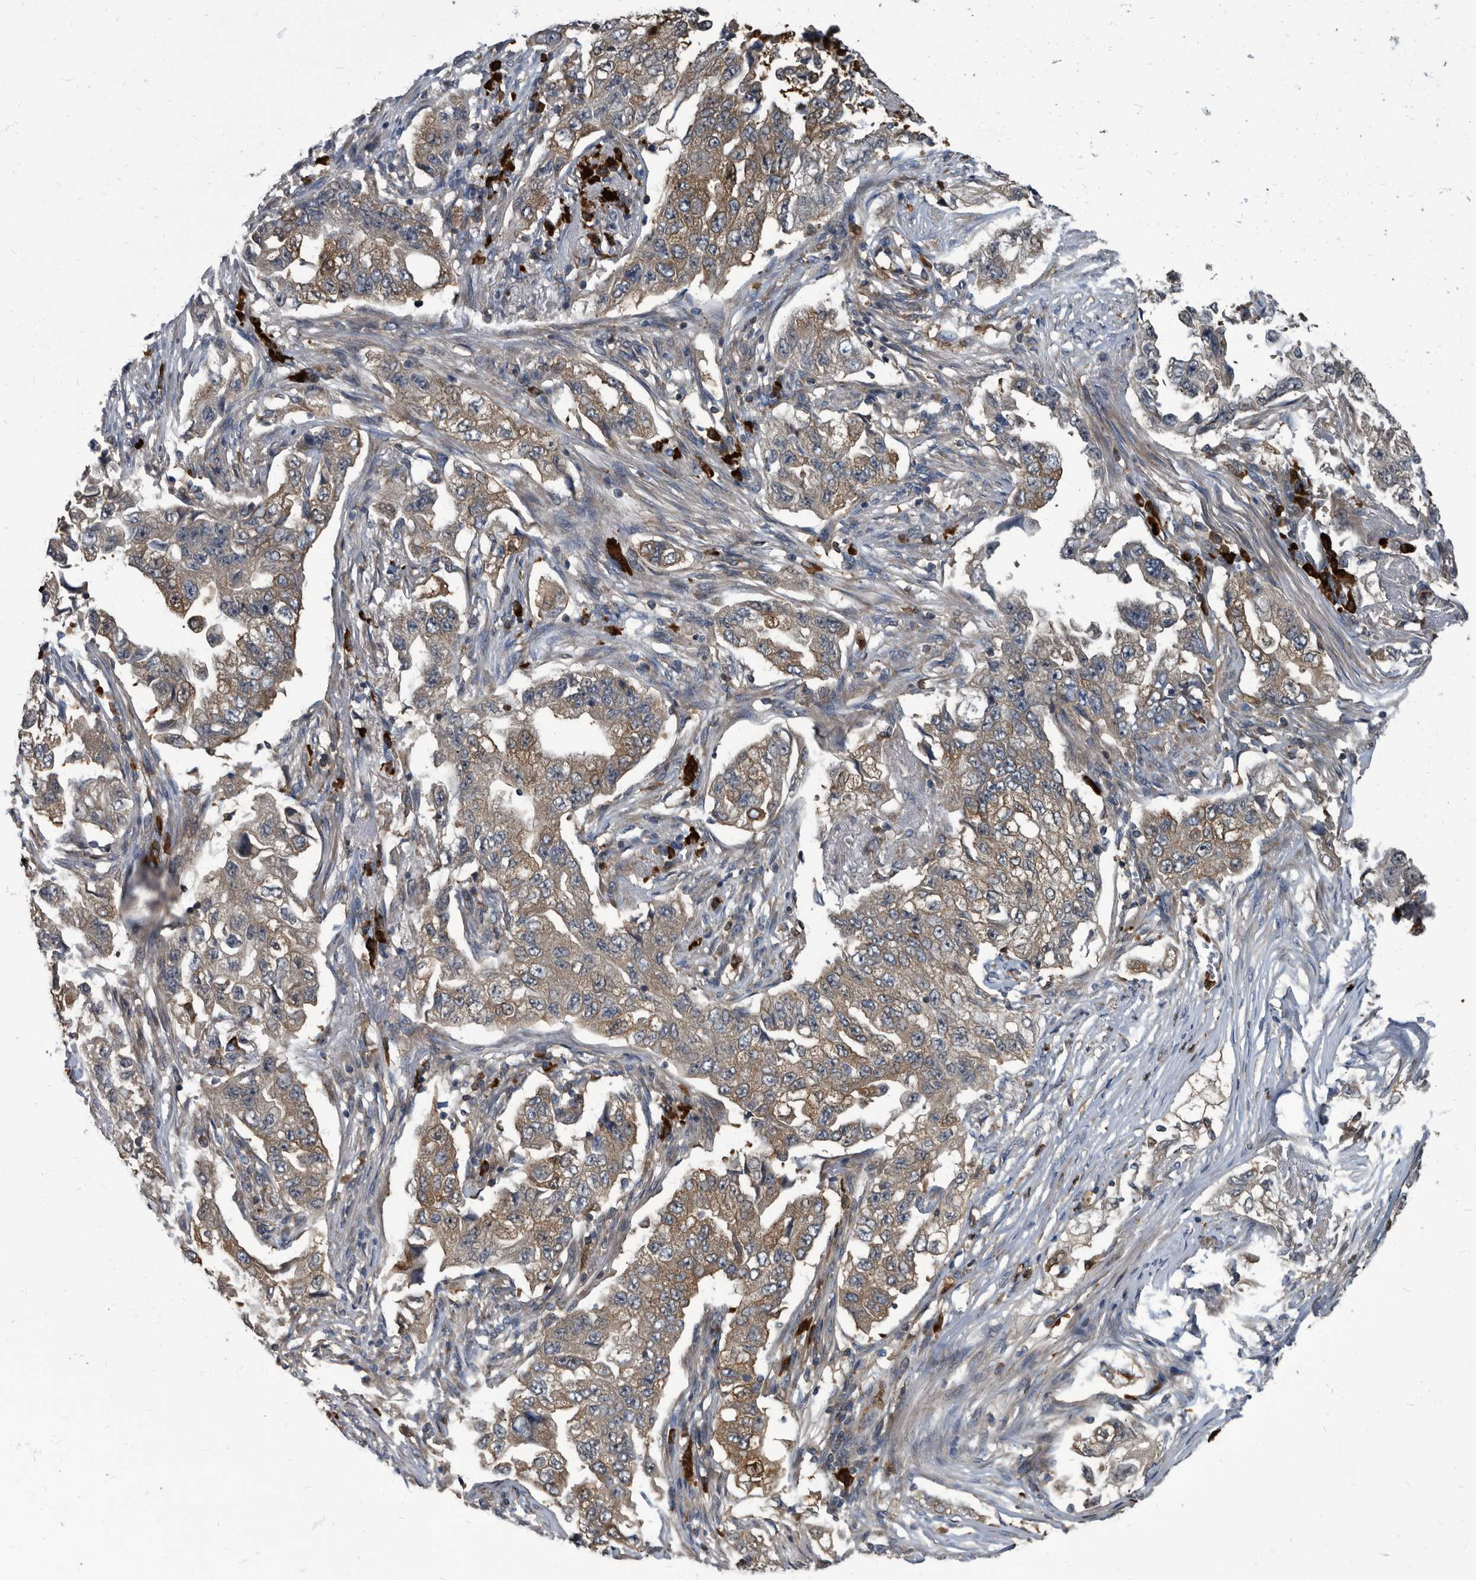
{"staining": {"intensity": "weak", "quantity": ">75%", "location": "cytoplasmic/membranous"}, "tissue": "lung cancer", "cell_type": "Tumor cells", "image_type": "cancer", "snomed": [{"axis": "morphology", "description": "Adenocarcinoma, NOS"}, {"axis": "topography", "description": "Lung"}], "caption": "Protein staining of lung cancer (adenocarcinoma) tissue reveals weak cytoplasmic/membranous staining in about >75% of tumor cells.", "gene": "CDV3", "patient": {"sex": "female", "age": 51}}